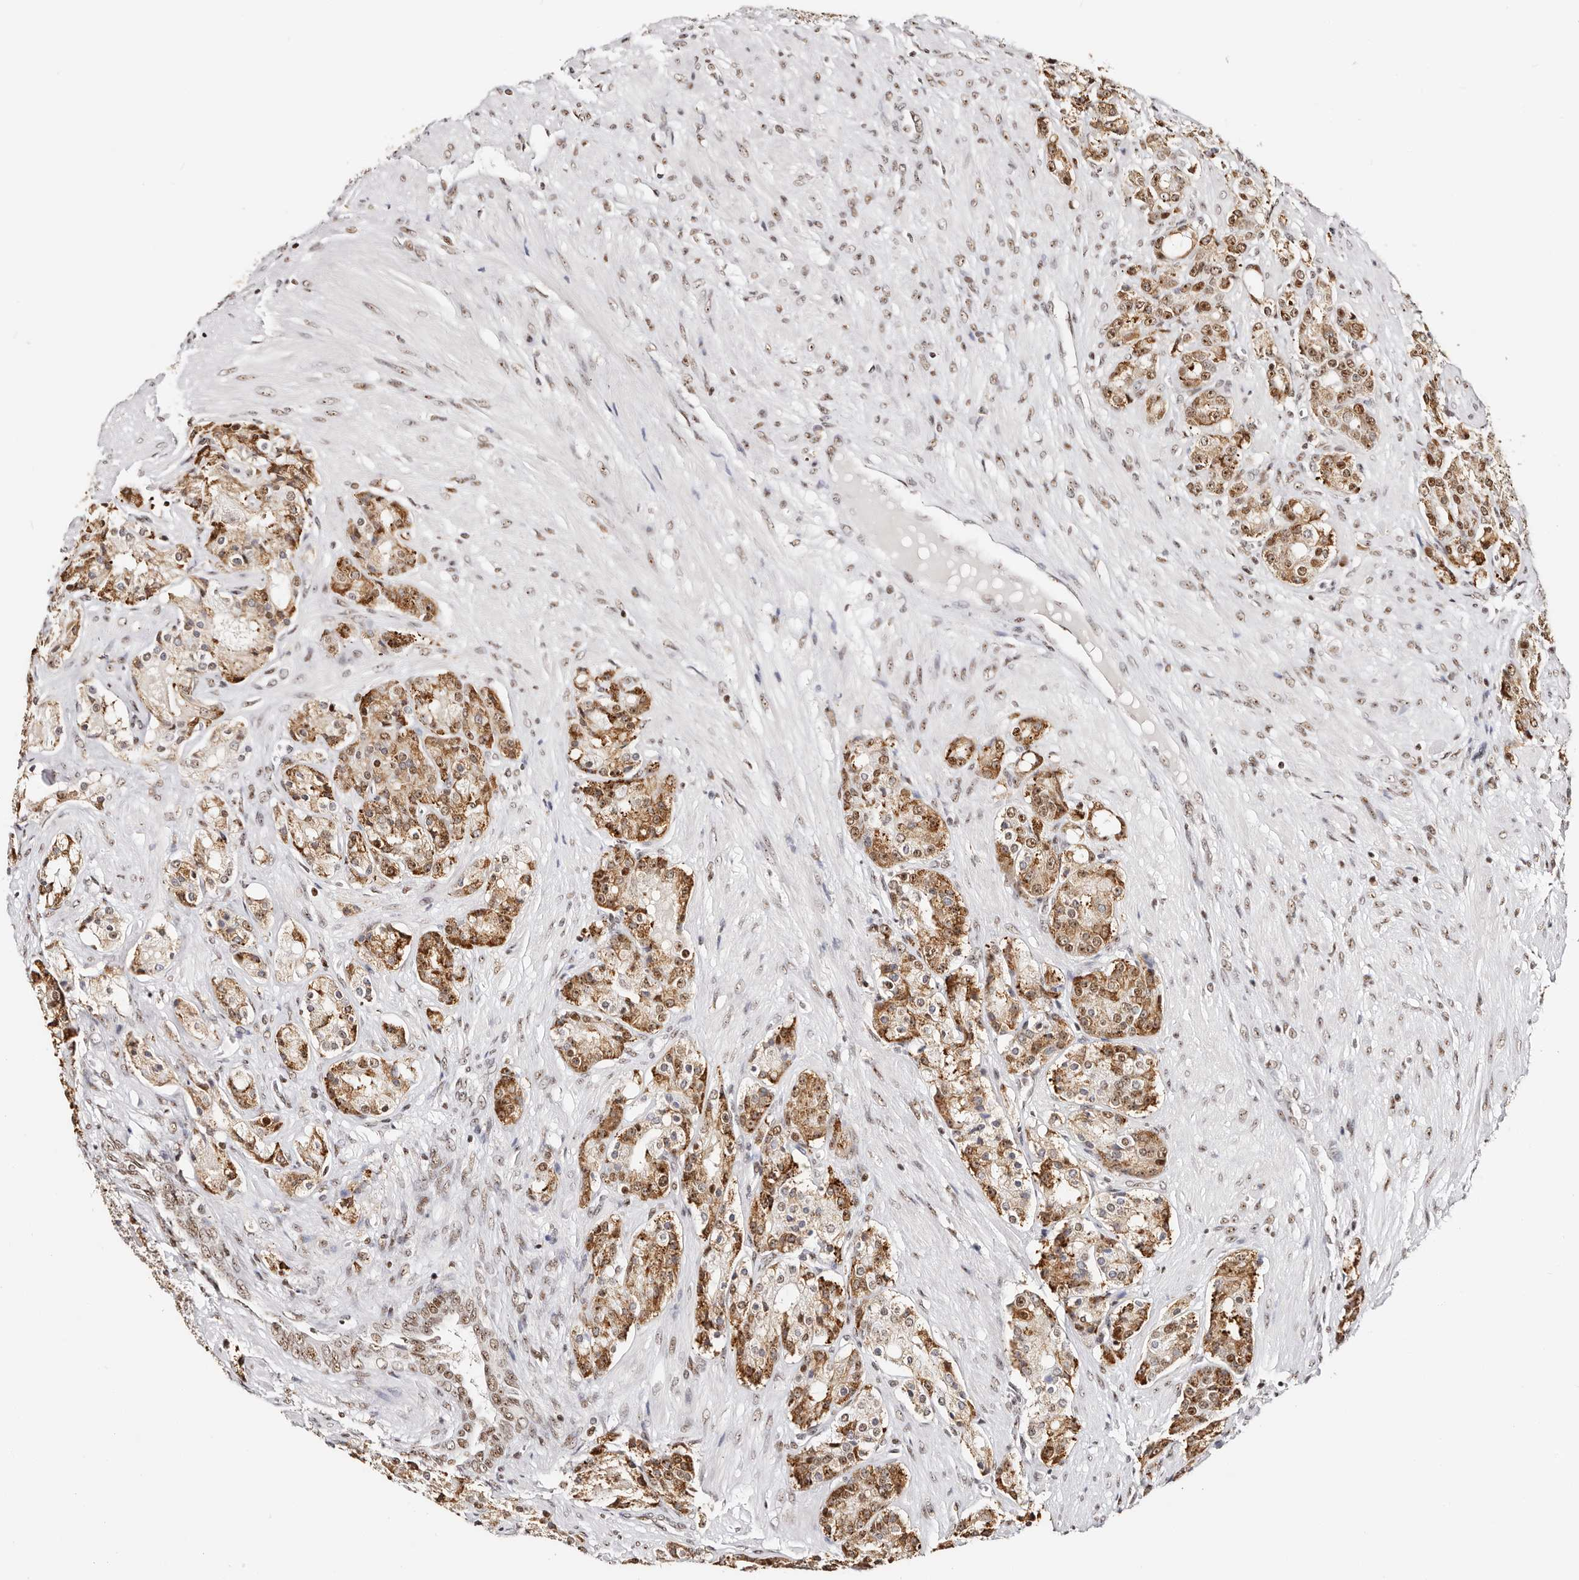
{"staining": {"intensity": "strong", "quantity": "25%-75%", "location": "cytoplasmic/membranous,nuclear"}, "tissue": "prostate cancer", "cell_type": "Tumor cells", "image_type": "cancer", "snomed": [{"axis": "morphology", "description": "Adenocarcinoma, High grade"}, {"axis": "topography", "description": "Prostate"}], "caption": "This is an image of IHC staining of adenocarcinoma (high-grade) (prostate), which shows strong expression in the cytoplasmic/membranous and nuclear of tumor cells.", "gene": "IQGAP3", "patient": {"sex": "male", "age": 60}}